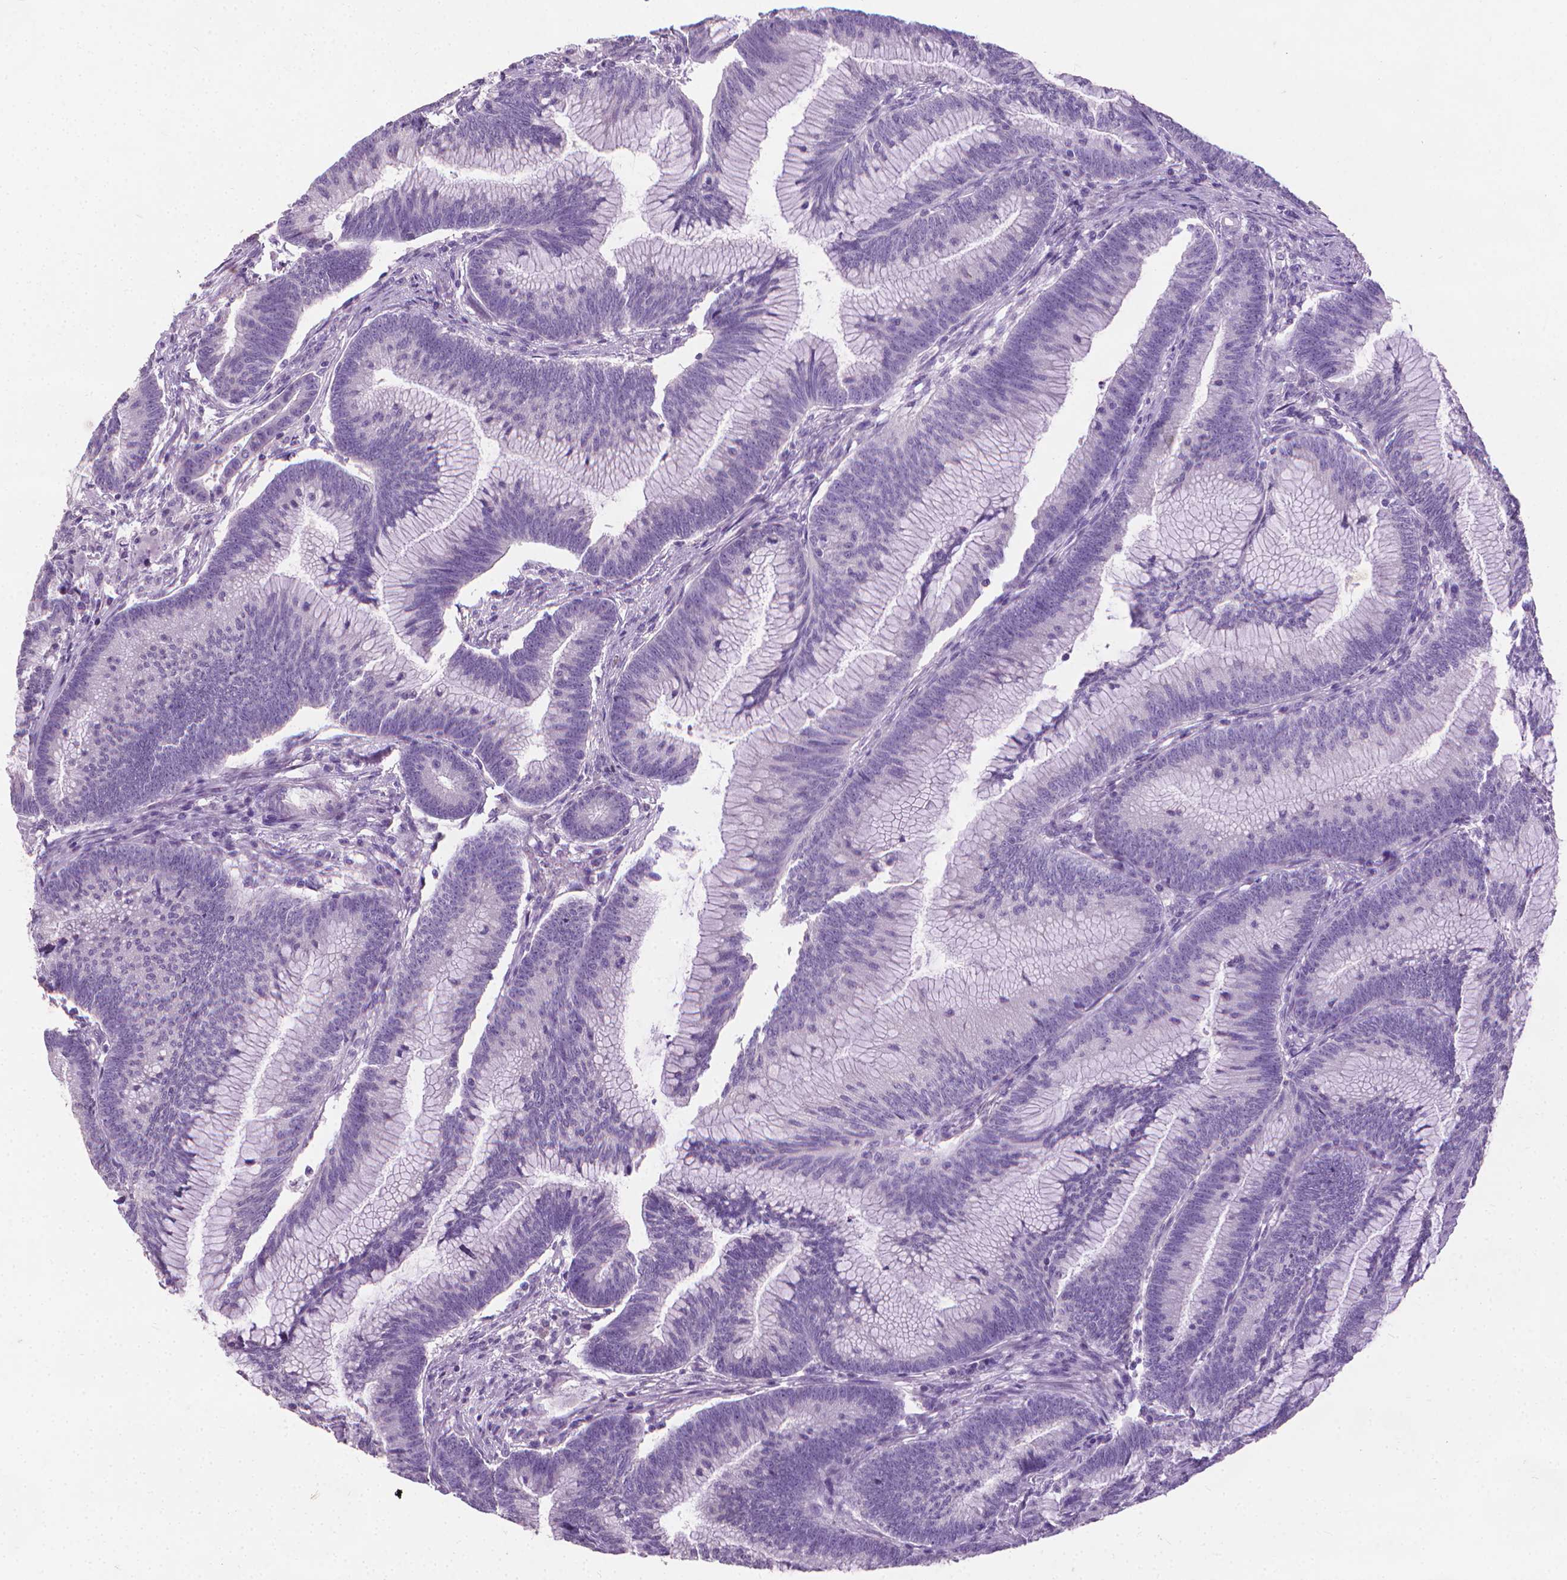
{"staining": {"intensity": "negative", "quantity": "none", "location": "none"}, "tissue": "colorectal cancer", "cell_type": "Tumor cells", "image_type": "cancer", "snomed": [{"axis": "morphology", "description": "Adenocarcinoma, NOS"}, {"axis": "topography", "description": "Colon"}], "caption": "Immunohistochemical staining of colorectal cancer (adenocarcinoma) shows no significant staining in tumor cells.", "gene": "KRT5", "patient": {"sex": "female", "age": 78}}